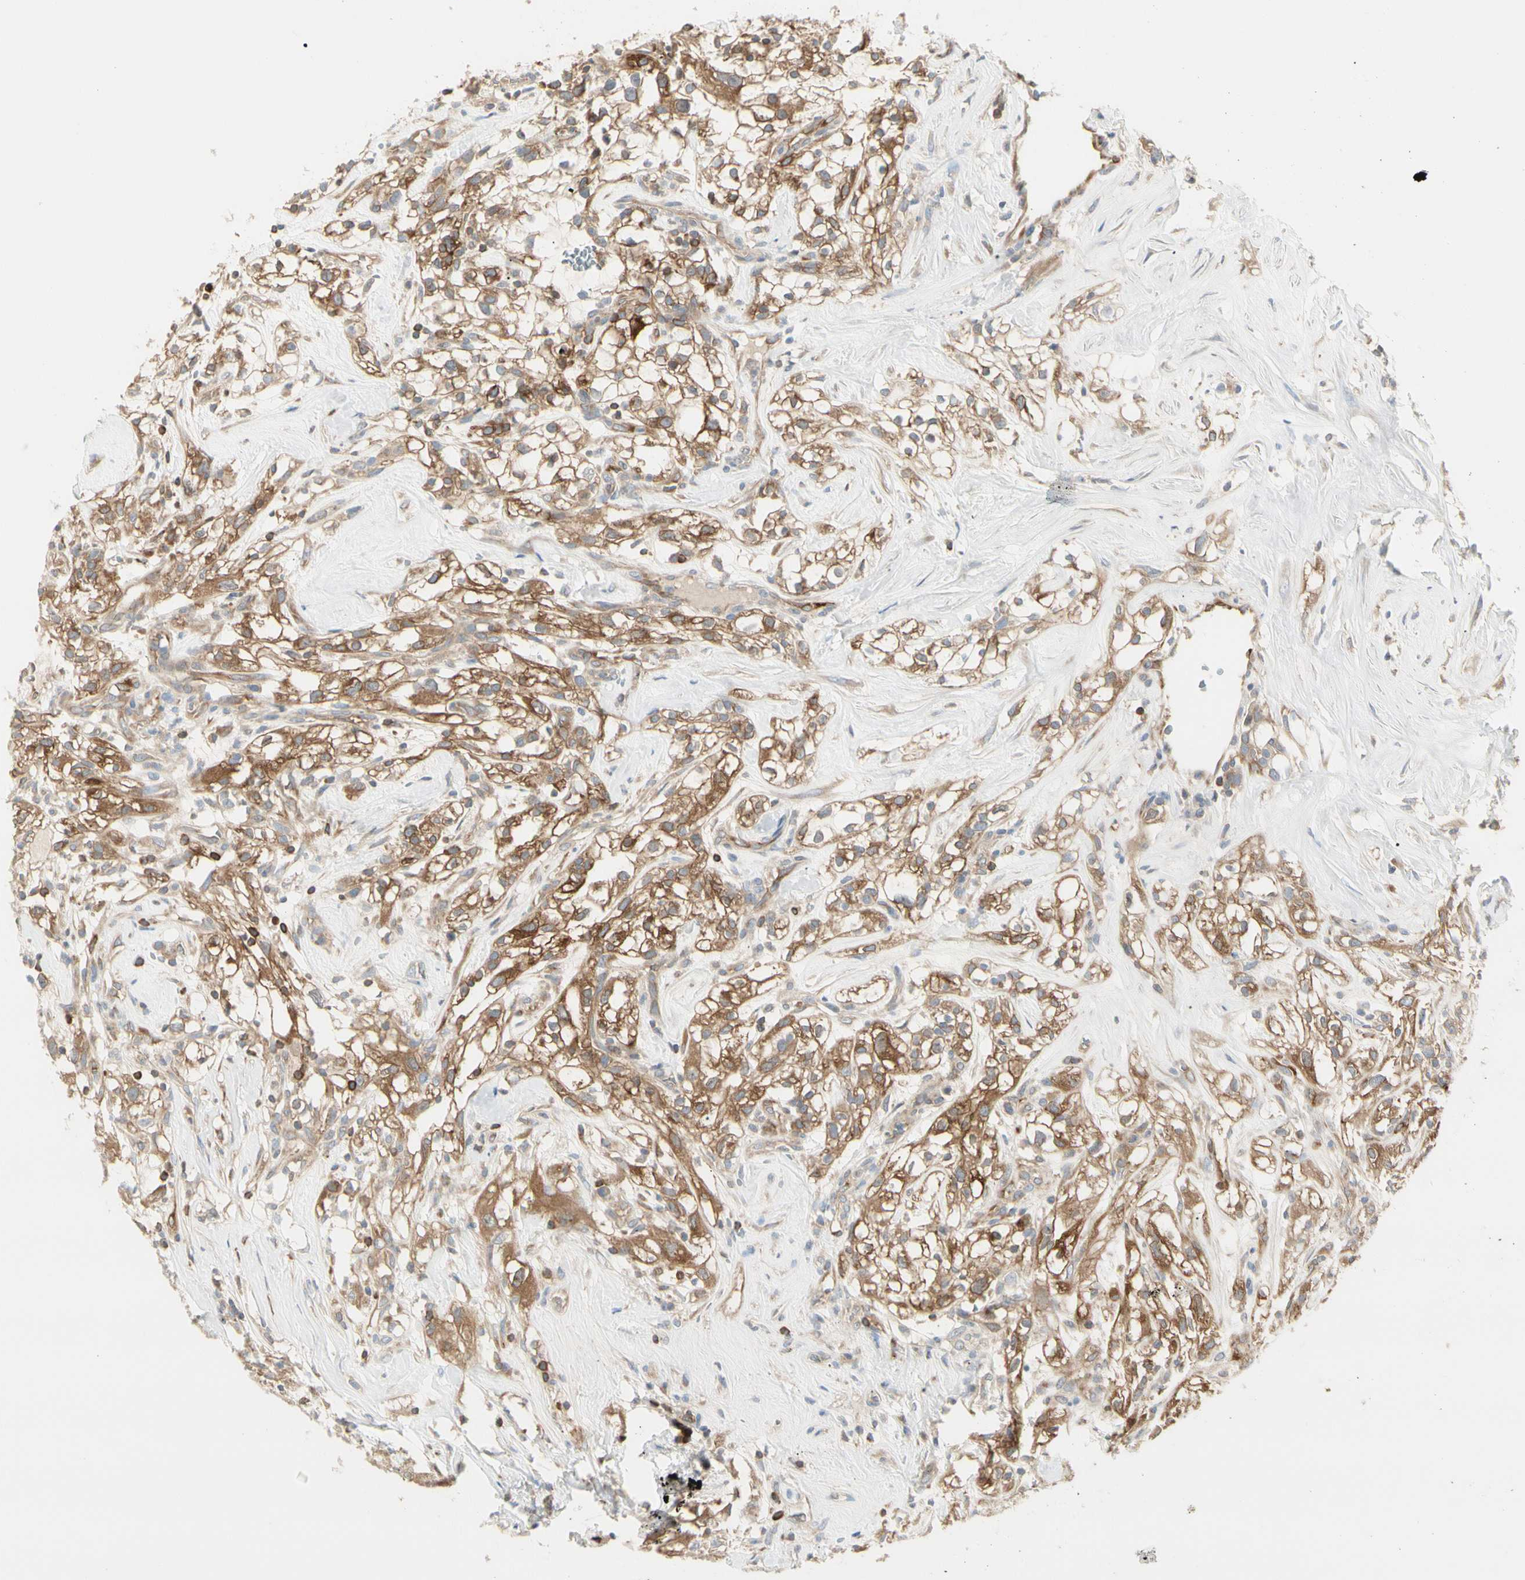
{"staining": {"intensity": "moderate", "quantity": ">75%", "location": "cytoplasmic/membranous"}, "tissue": "renal cancer", "cell_type": "Tumor cells", "image_type": "cancer", "snomed": [{"axis": "morphology", "description": "Adenocarcinoma, NOS"}, {"axis": "topography", "description": "Kidney"}], "caption": "Immunohistochemical staining of human renal cancer (adenocarcinoma) reveals moderate cytoplasmic/membranous protein expression in approximately >75% of tumor cells.", "gene": "NFKB2", "patient": {"sex": "female", "age": 60}}